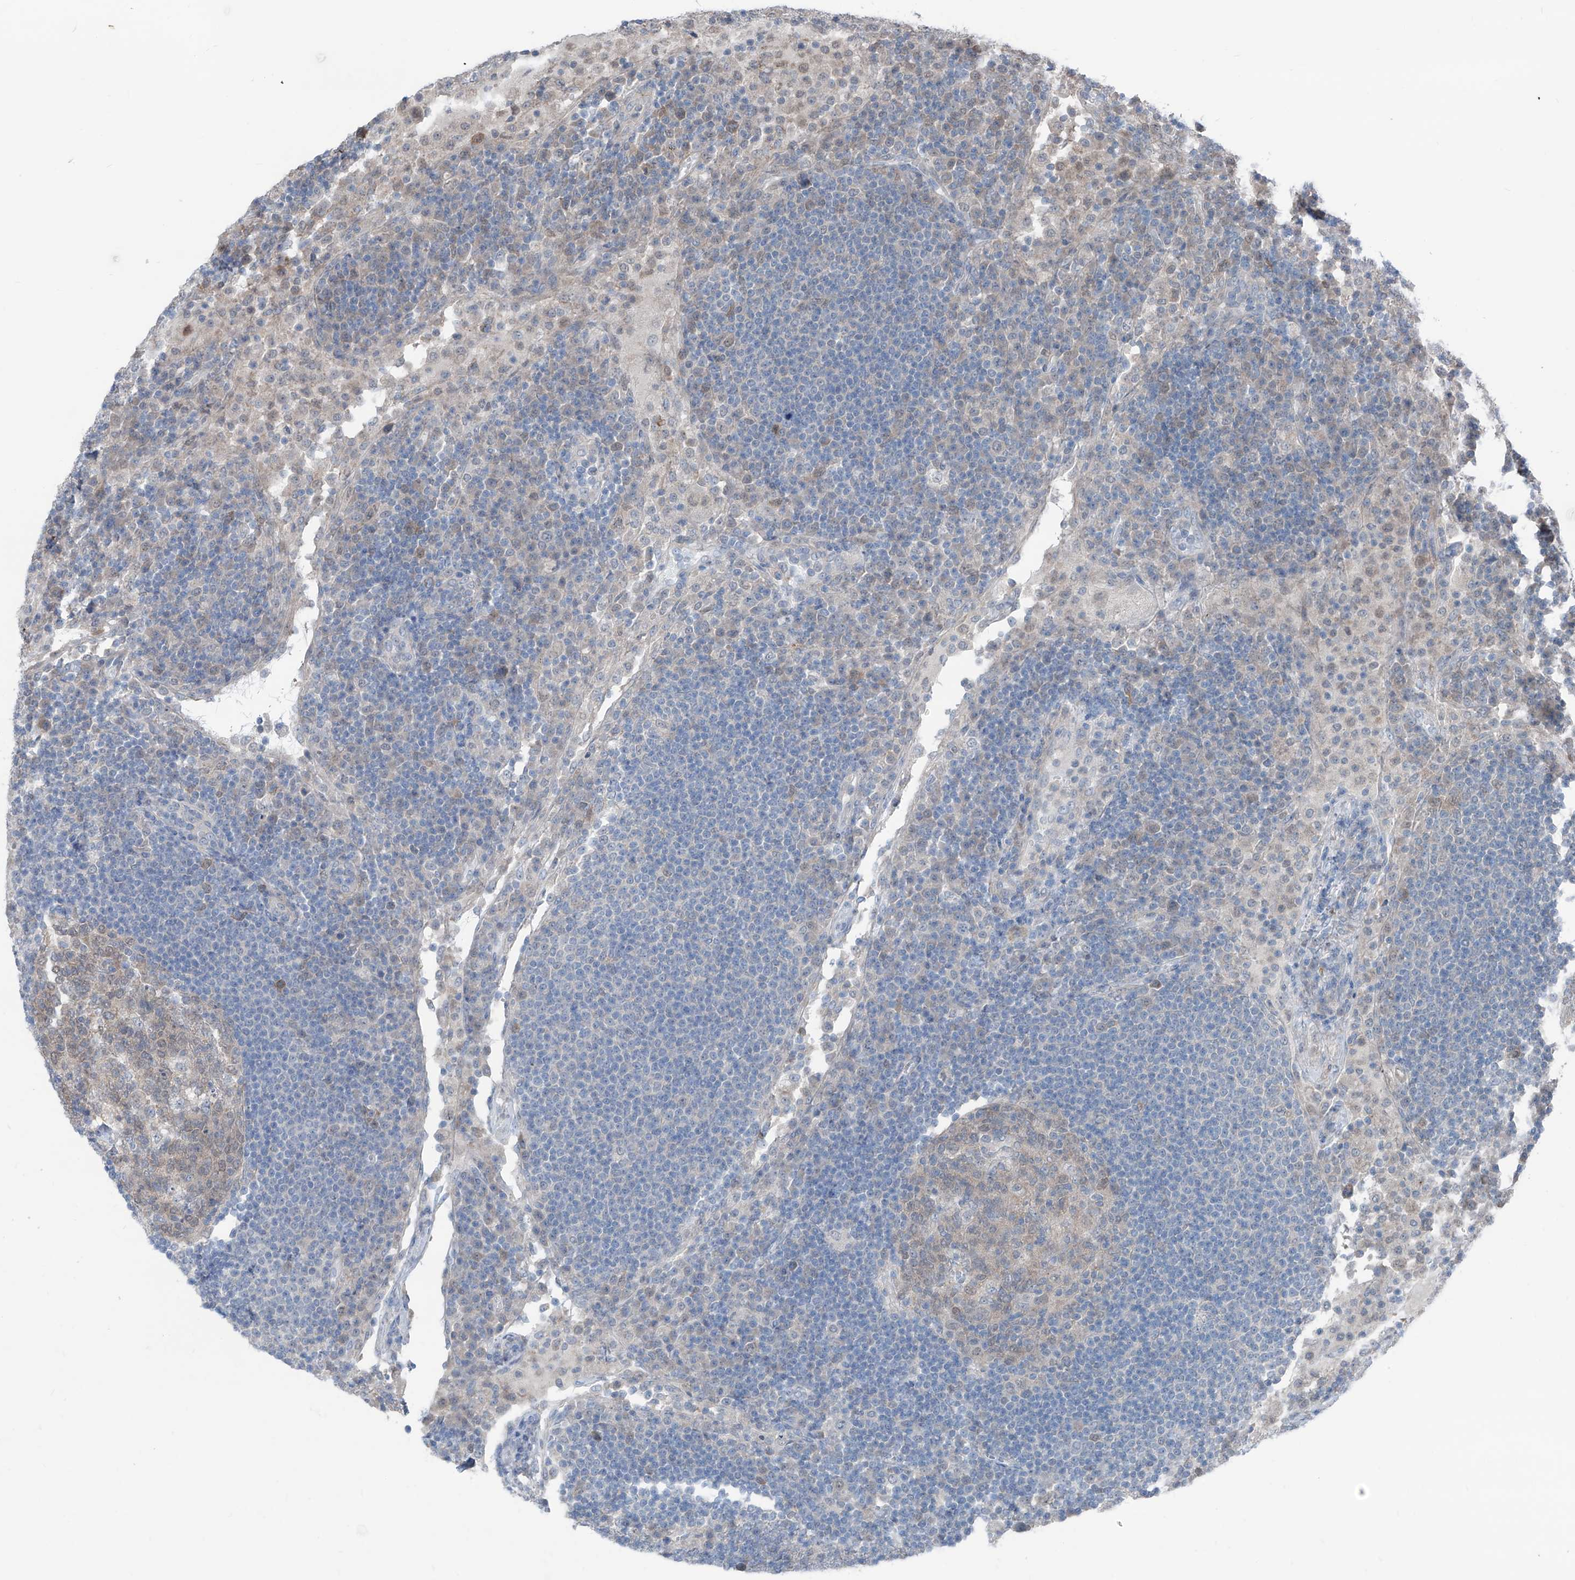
{"staining": {"intensity": "weak", "quantity": "<25%", "location": "cytoplasmic/membranous,nuclear"}, "tissue": "lymph node", "cell_type": "Germinal center cells", "image_type": "normal", "snomed": [{"axis": "morphology", "description": "Normal tissue, NOS"}, {"axis": "topography", "description": "Lymph node"}], "caption": "This is an IHC image of benign human lymph node. There is no expression in germinal center cells.", "gene": "HSPB11", "patient": {"sex": "female", "age": 53}}